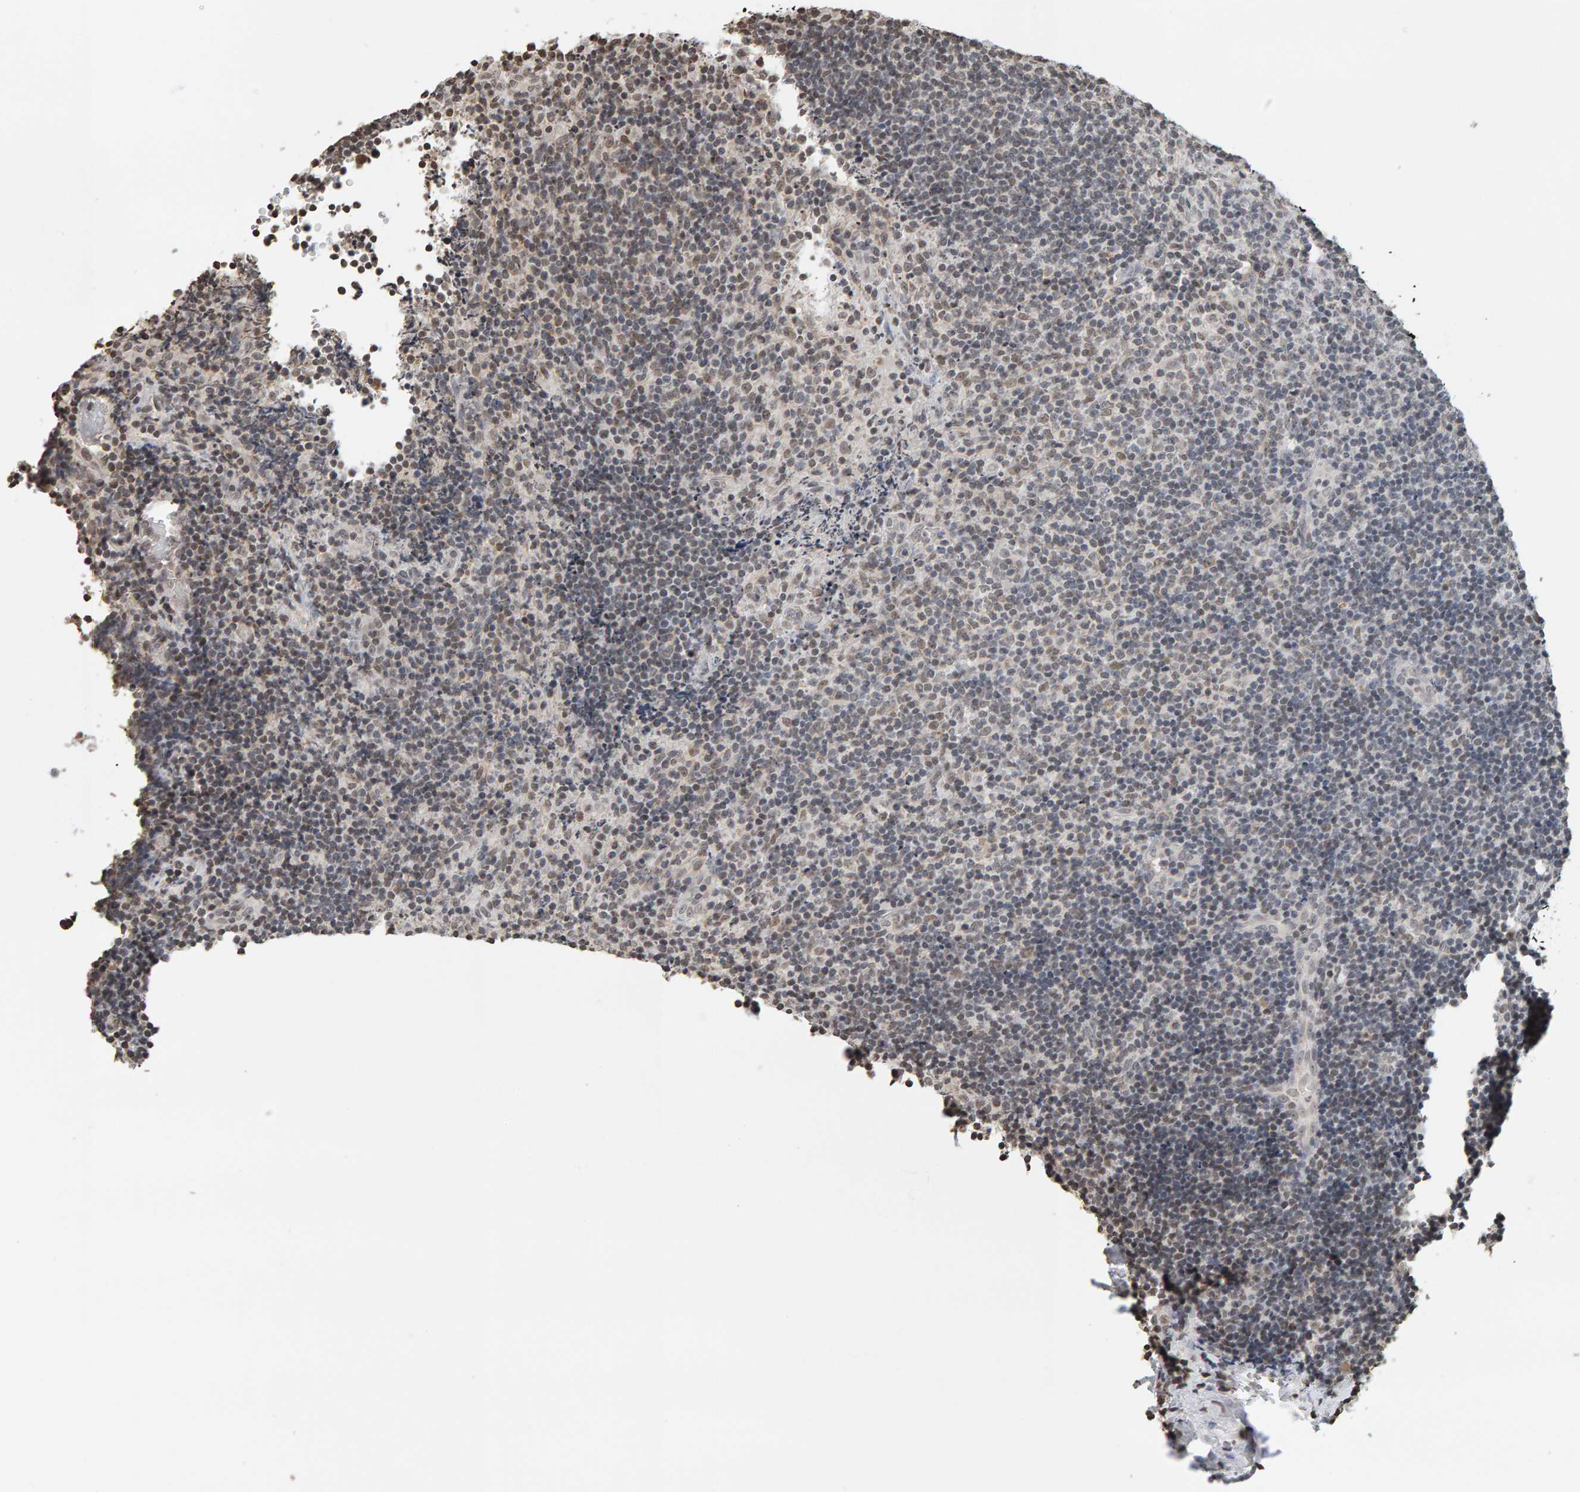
{"staining": {"intensity": "weak", "quantity": "<25%", "location": "nuclear"}, "tissue": "lymphoma", "cell_type": "Tumor cells", "image_type": "cancer", "snomed": [{"axis": "morphology", "description": "Malignant lymphoma, non-Hodgkin's type, High grade"}, {"axis": "topography", "description": "Tonsil"}], "caption": "Histopathology image shows no significant protein staining in tumor cells of malignant lymphoma, non-Hodgkin's type (high-grade).", "gene": "AFF4", "patient": {"sex": "female", "age": 36}}